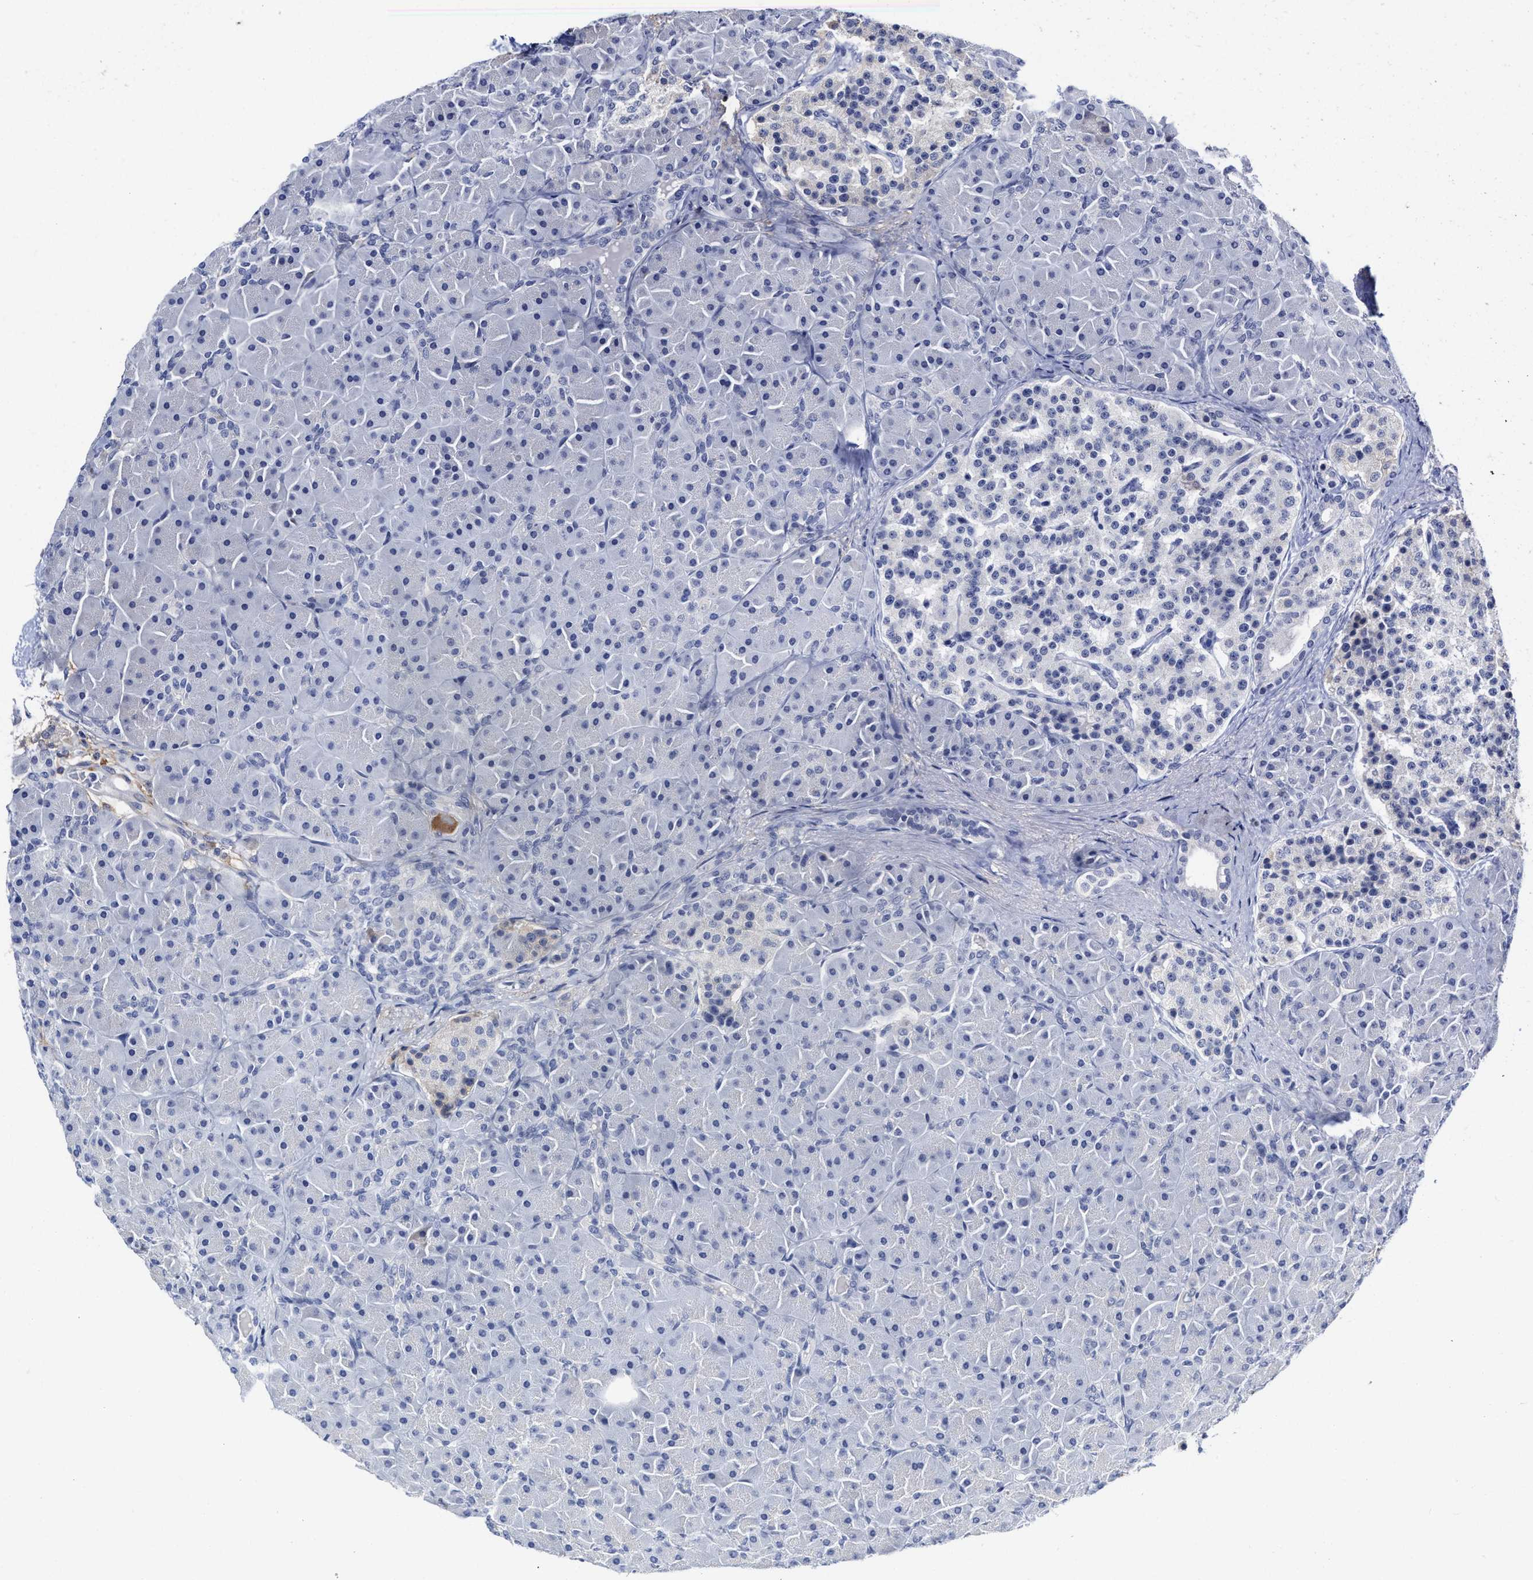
{"staining": {"intensity": "negative", "quantity": "none", "location": "none"}, "tissue": "pancreas", "cell_type": "Exocrine glandular cells", "image_type": "normal", "snomed": [{"axis": "morphology", "description": "Normal tissue, NOS"}, {"axis": "topography", "description": "Pancreas"}], "caption": "Pancreas was stained to show a protein in brown. There is no significant expression in exocrine glandular cells. (DAB (3,3'-diaminobenzidine) immunohistochemistry, high magnification).", "gene": "C2", "patient": {"sex": "male", "age": 66}}